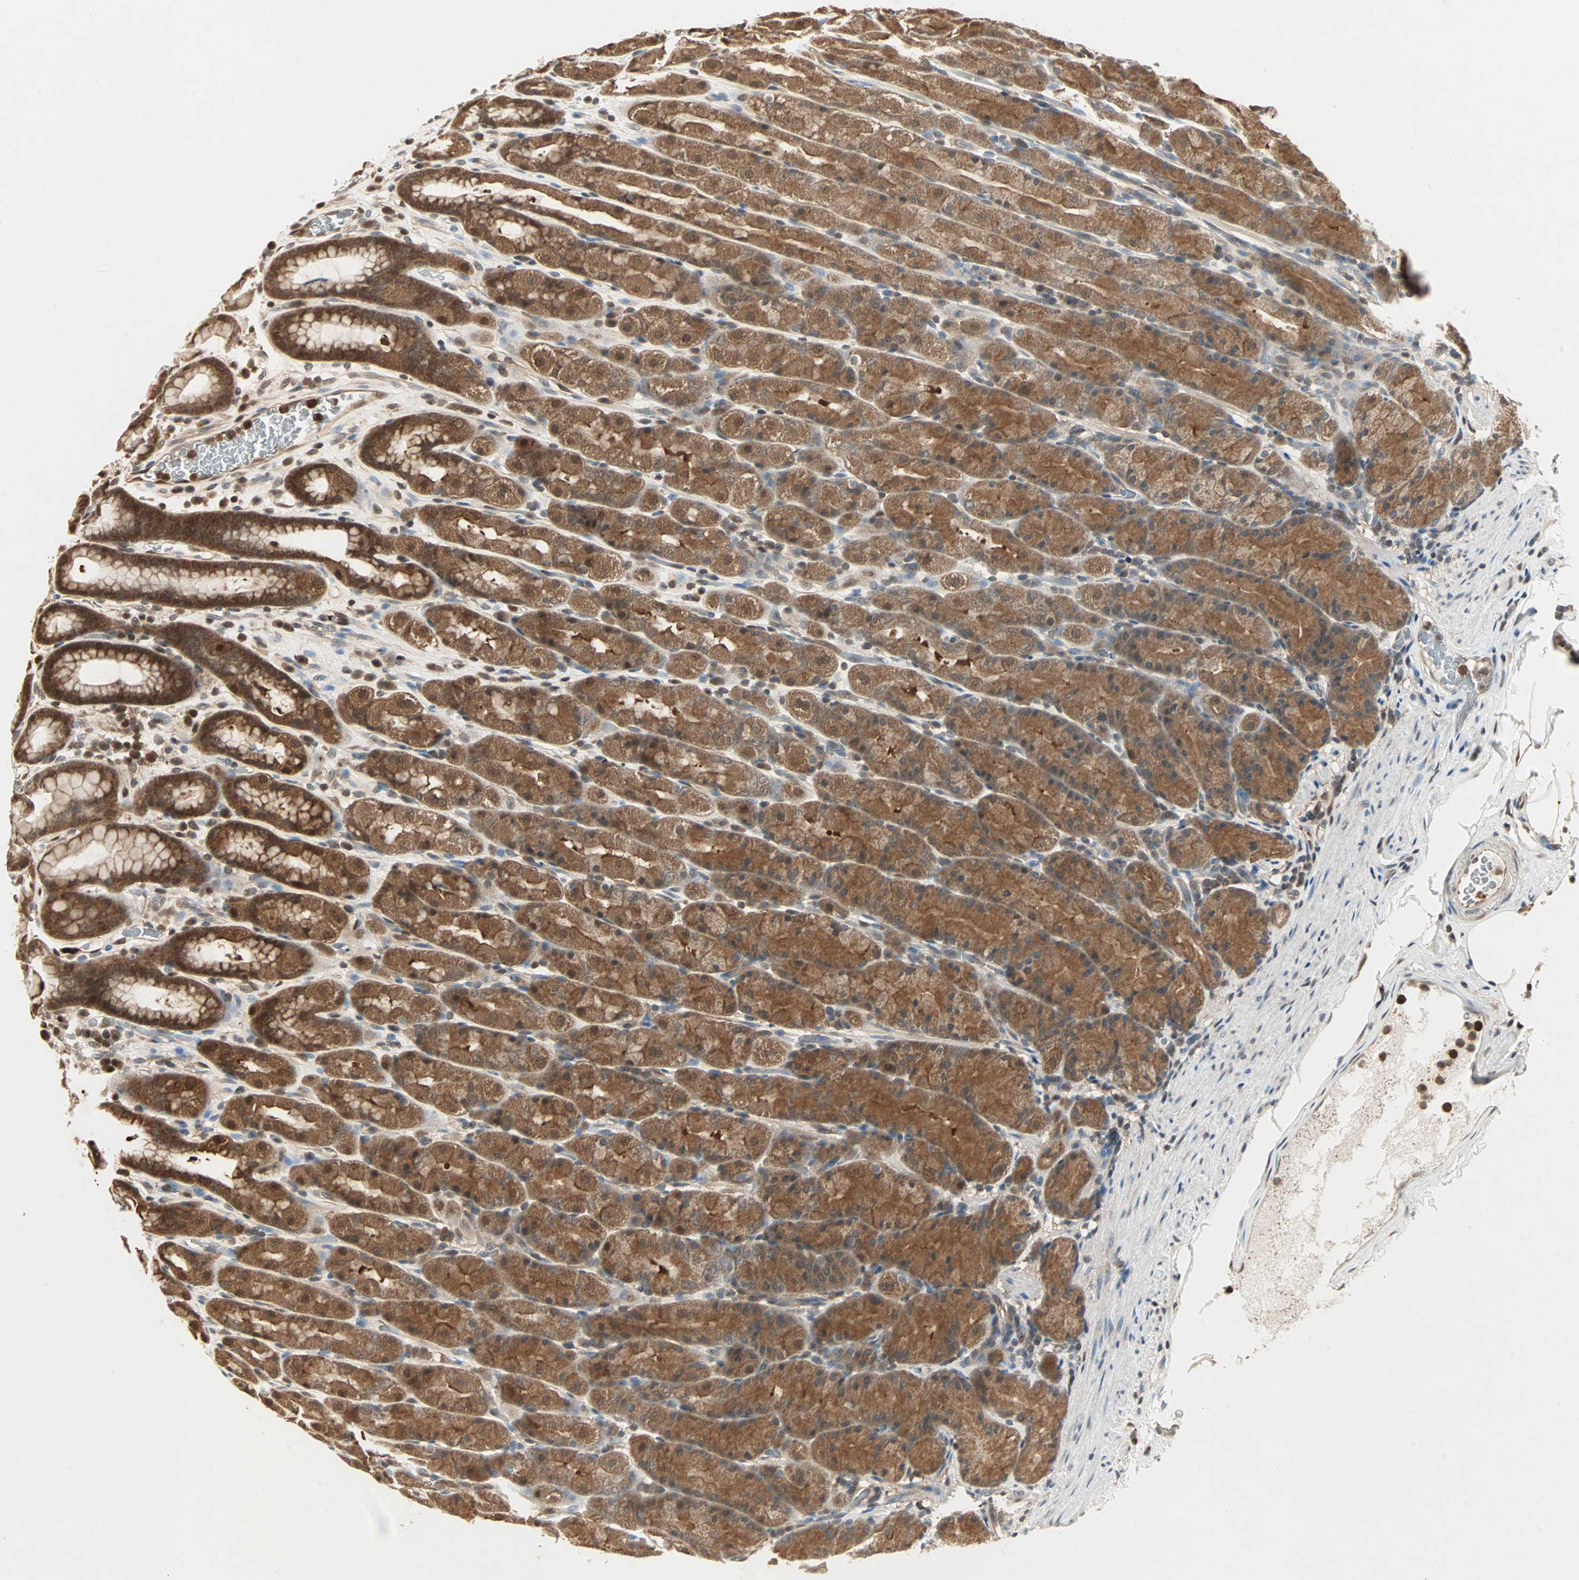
{"staining": {"intensity": "moderate", "quantity": ">75%", "location": "cytoplasmic/membranous,nuclear"}, "tissue": "stomach", "cell_type": "Glandular cells", "image_type": "normal", "snomed": [{"axis": "morphology", "description": "Normal tissue, NOS"}, {"axis": "topography", "description": "Stomach, upper"}], "caption": "This histopathology image demonstrates IHC staining of unremarkable human stomach, with medium moderate cytoplasmic/membranous,nuclear staining in about >75% of glandular cells.", "gene": "DRG2", "patient": {"sex": "male", "age": 68}}